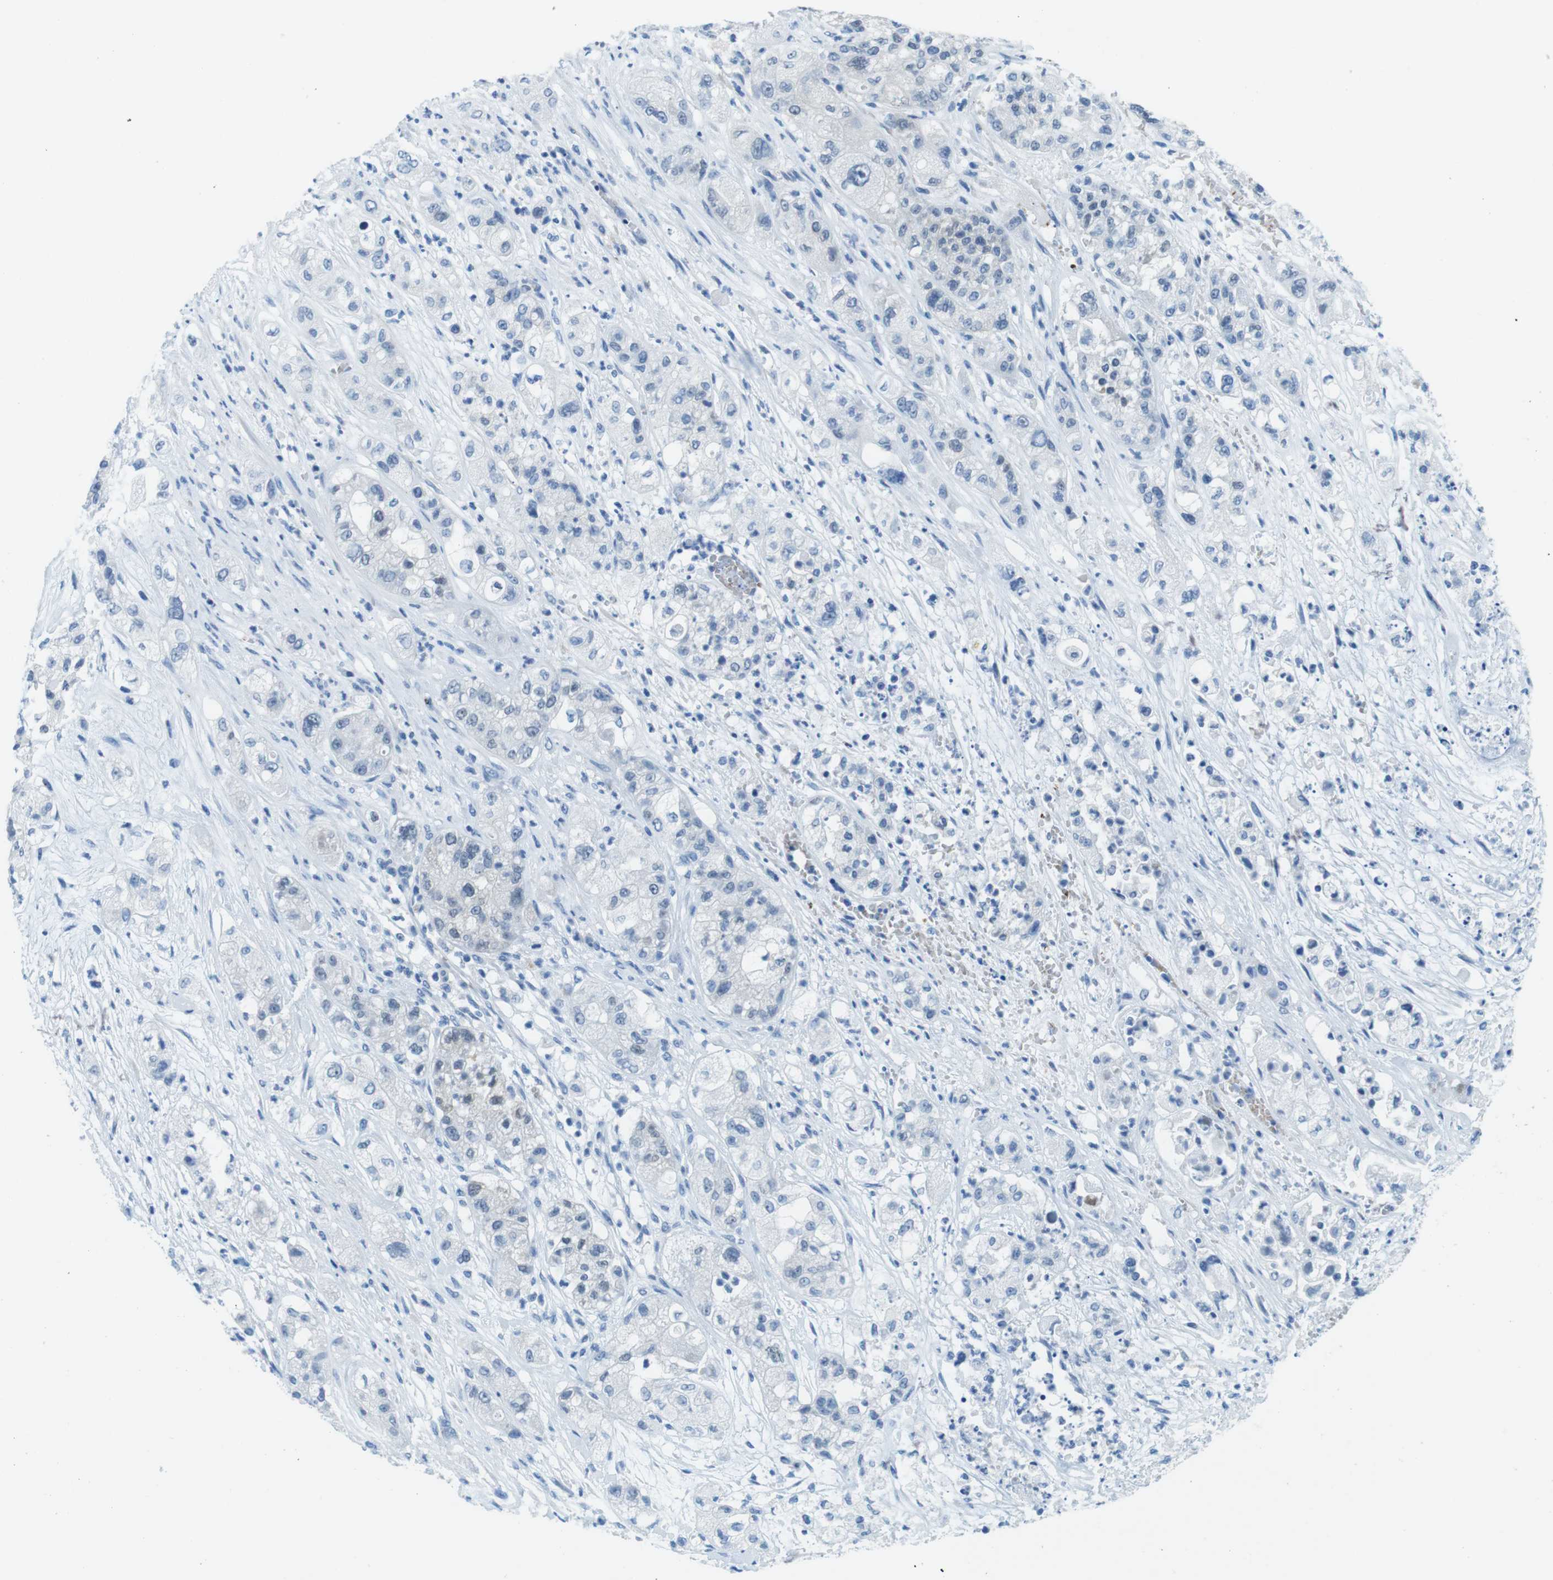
{"staining": {"intensity": "negative", "quantity": "none", "location": "none"}, "tissue": "pancreatic cancer", "cell_type": "Tumor cells", "image_type": "cancer", "snomed": [{"axis": "morphology", "description": "Adenocarcinoma, NOS"}, {"axis": "topography", "description": "Pancreas"}], "caption": "Tumor cells show no significant expression in pancreatic adenocarcinoma.", "gene": "TFAP2C", "patient": {"sex": "female", "age": 78}}